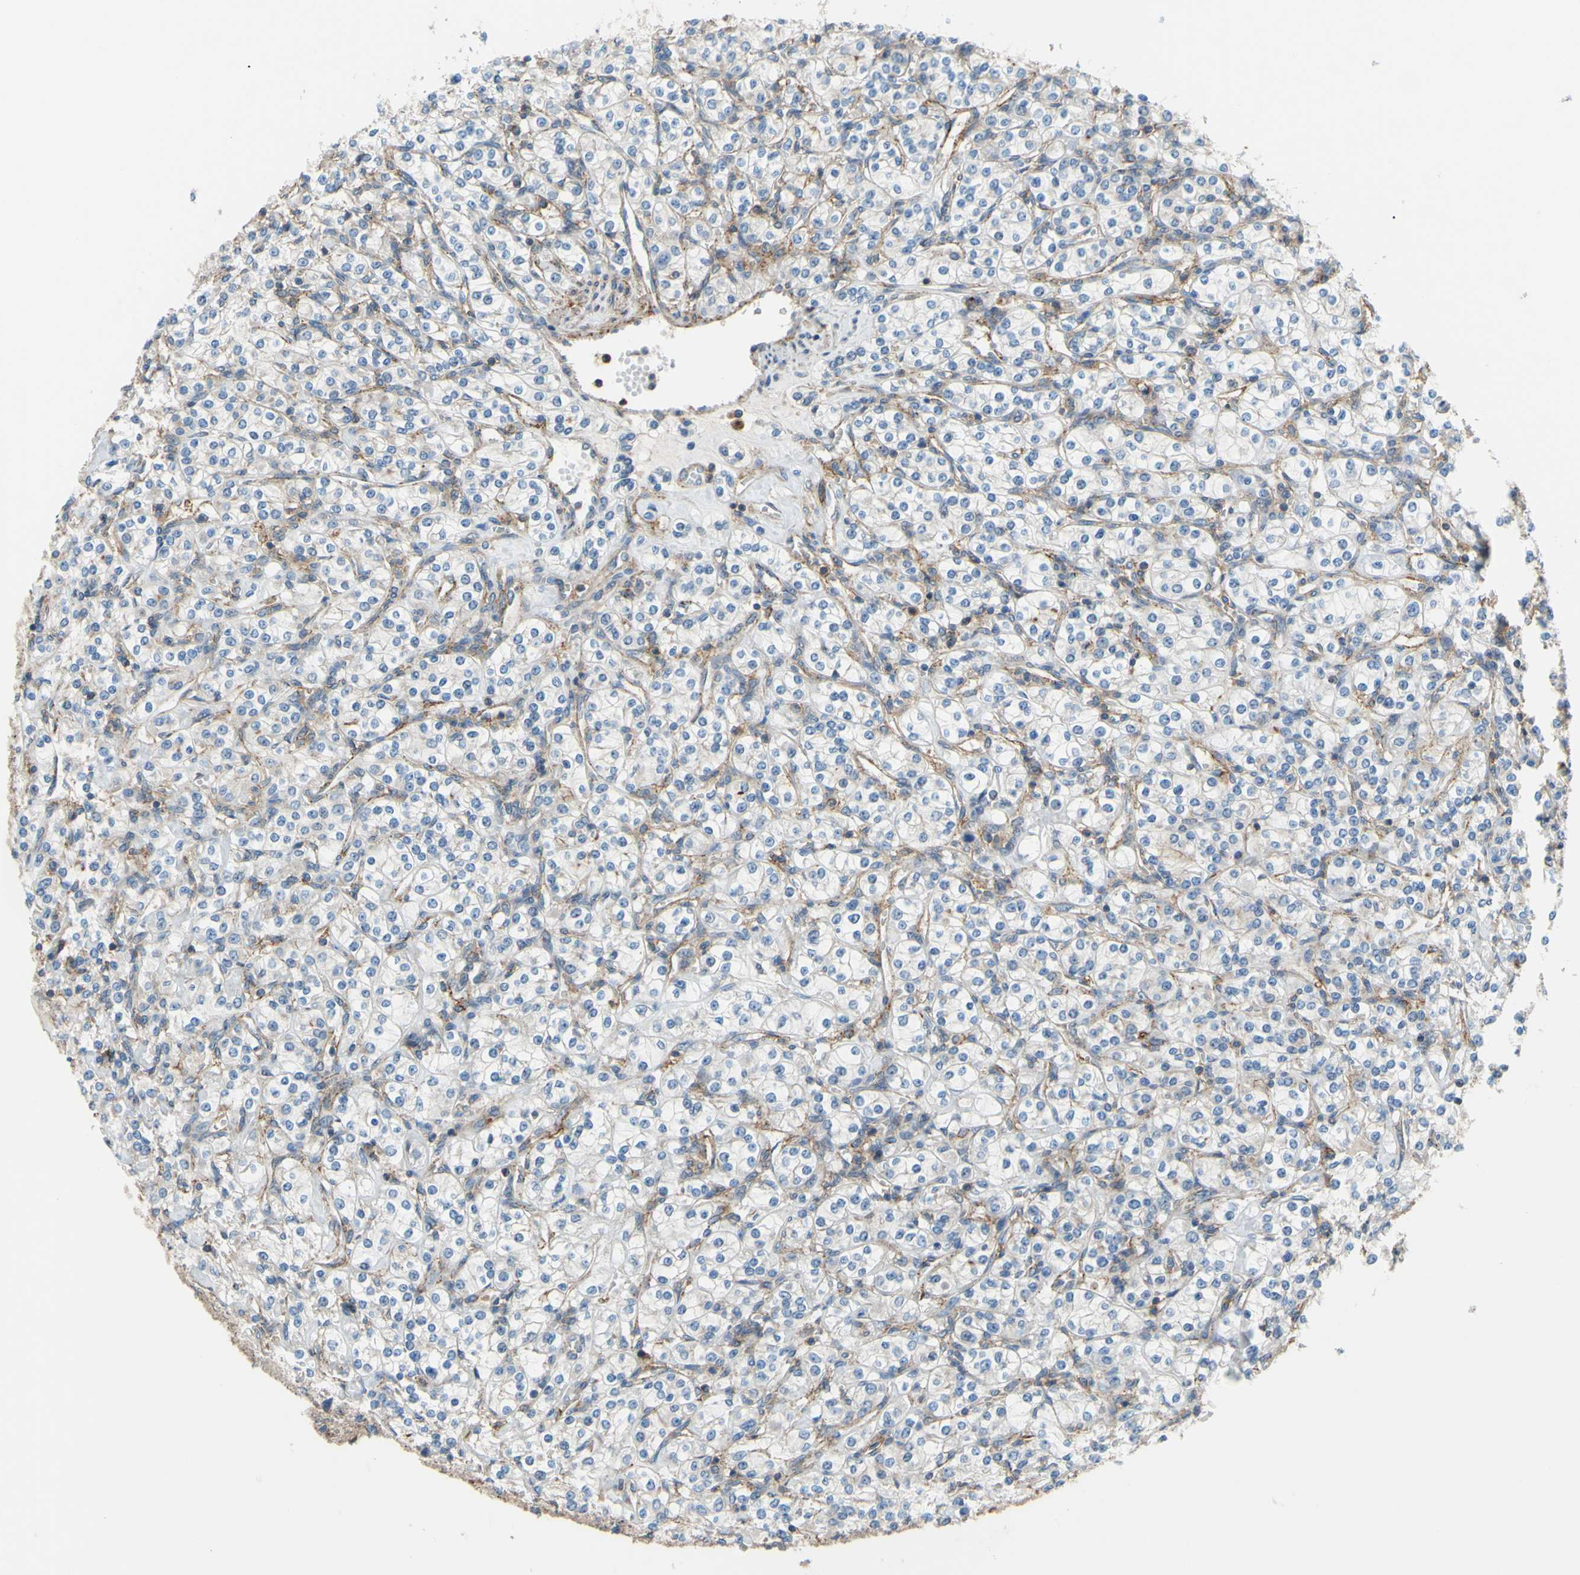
{"staining": {"intensity": "negative", "quantity": "none", "location": "none"}, "tissue": "renal cancer", "cell_type": "Tumor cells", "image_type": "cancer", "snomed": [{"axis": "morphology", "description": "Adenocarcinoma, NOS"}, {"axis": "topography", "description": "Kidney"}], "caption": "Tumor cells are negative for brown protein staining in renal adenocarcinoma. (DAB immunohistochemistry with hematoxylin counter stain).", "gene": "POR", "patient": {"sex": "male", "age": 77}}